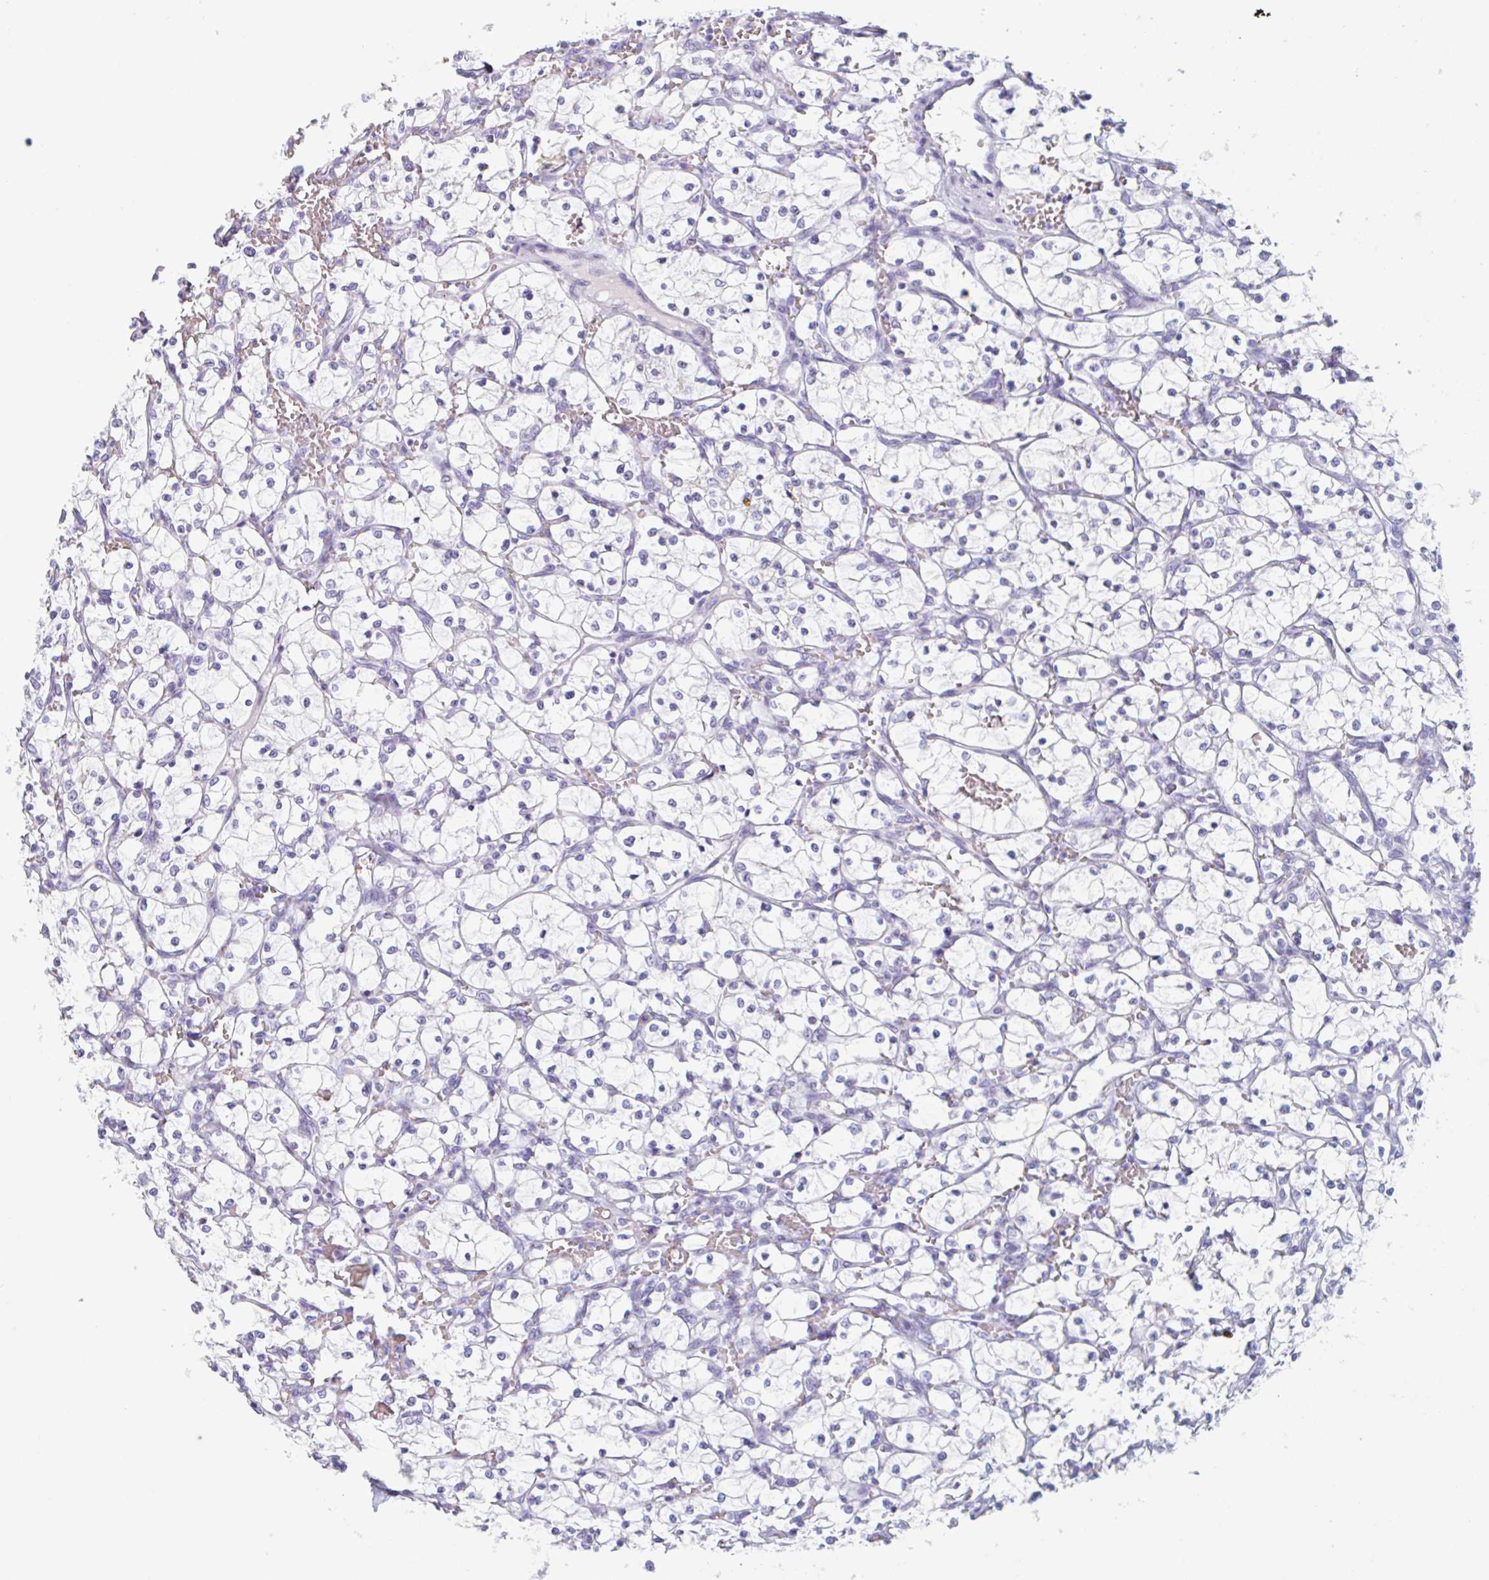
{"staining": {"intensity": "negative", "quantity": "none", "location": "none"}, "tissue": "renal cancer", "cell_type": "Tumor cells", "image_type": "cancer", "snomed": [{"axis": "morphology", "description": "Adenocarcinoma, NOS"}, {"axis": "topography", "description": "Kidney"}], "caption": "High magnification brightfield microscopy of renal adenocarcinoma stained with DAB (brown) and counterstained with hematoxylin (blue): tumor cells show no significant positivity. (Immunohistochemistry (ihc), brightfield microscopy, high magnification).", "gene": "EMC4", "patient": {"sex": "female", "age": 69}}